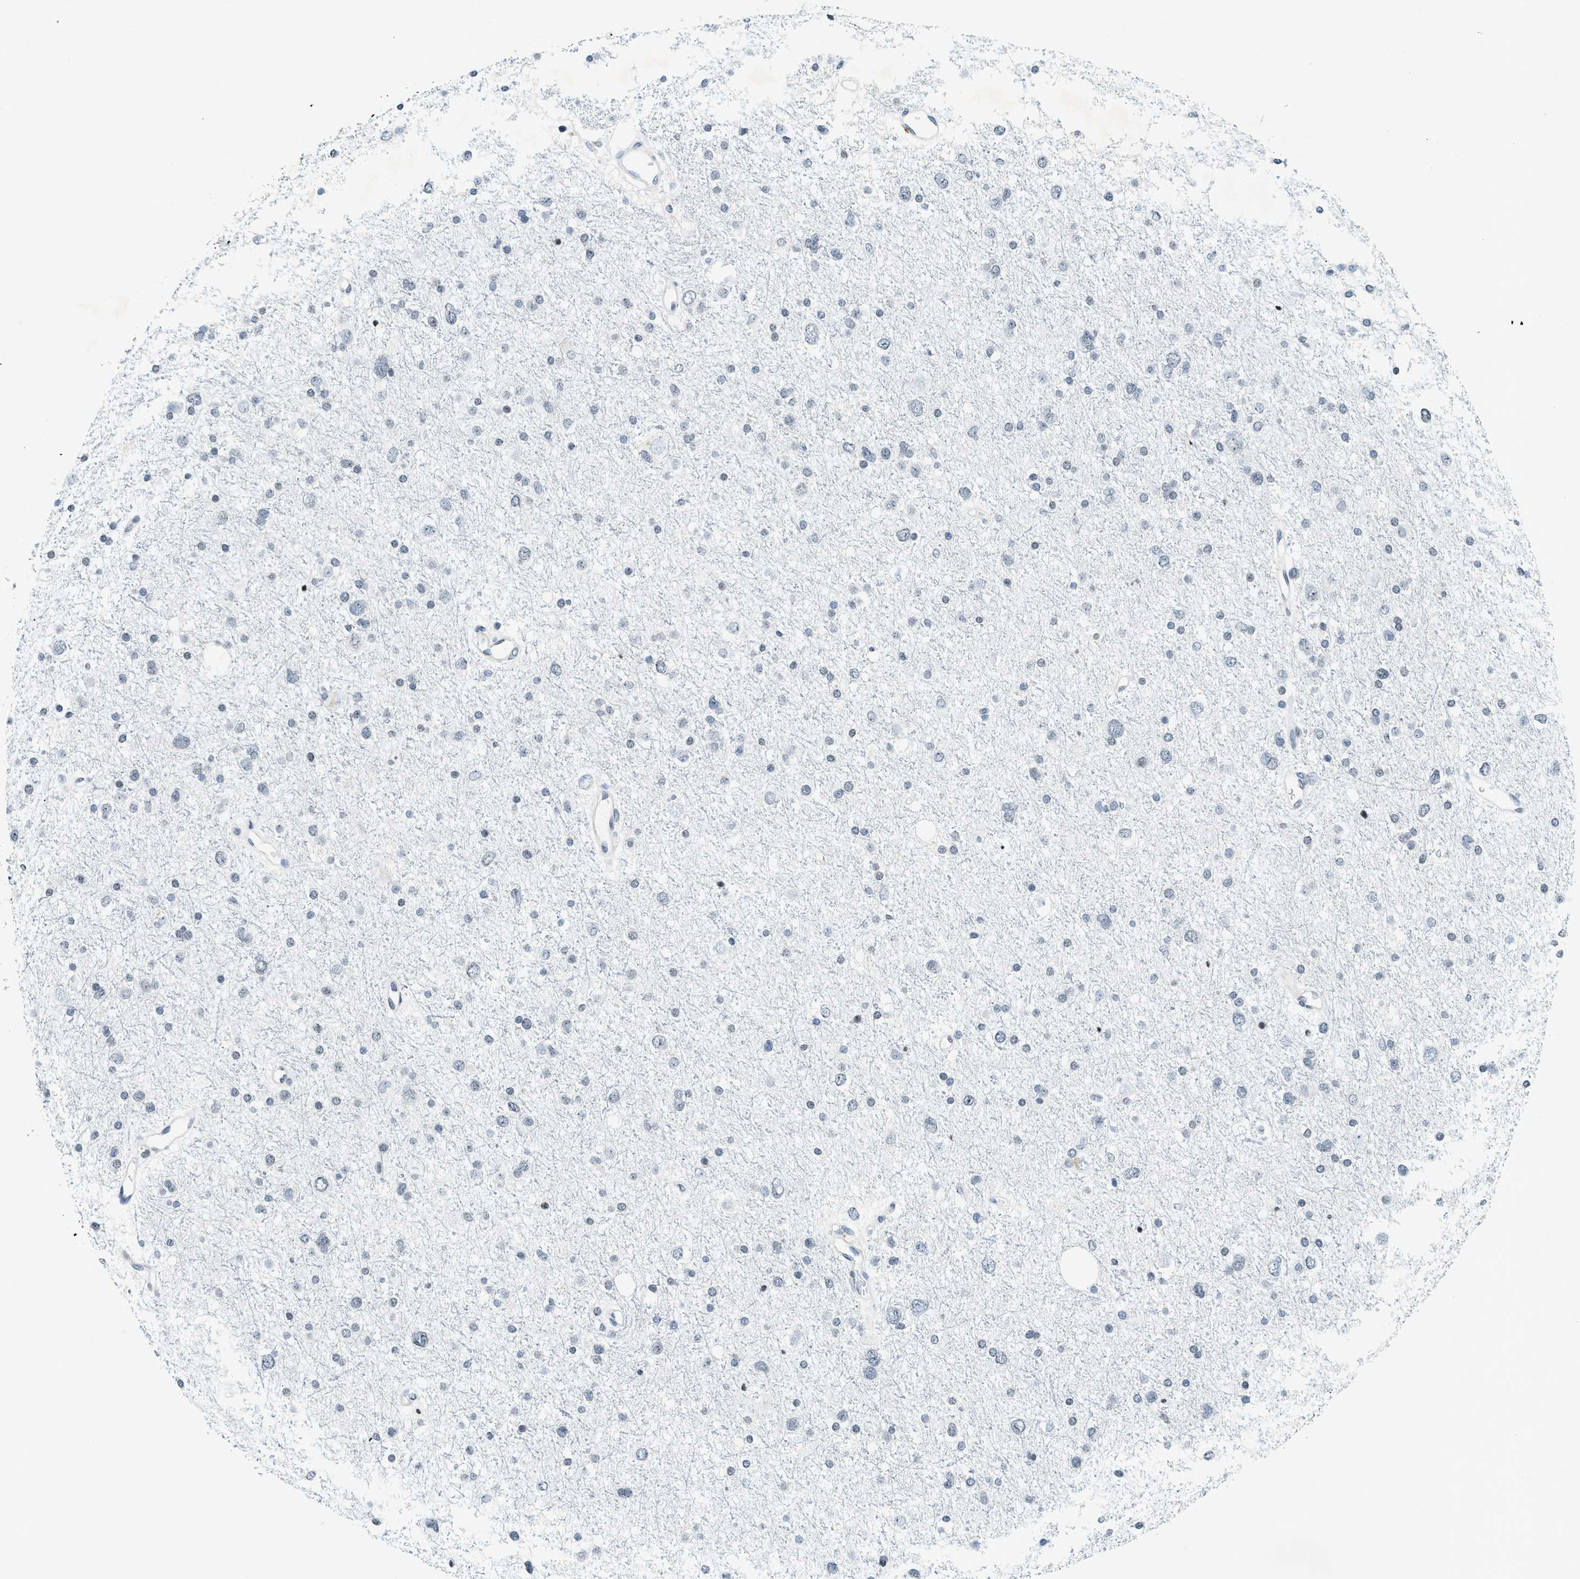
{"staining": {"intensity": "negative", "quantity": "none", "location": "none"}, "tissue": "glioma", "cell_type": "Tumor cells", "image_type": "cancer", "snomed": [{"axis": "morphology", "description": "Glioma, malignant, Low grade"}, {"axis": "topography", "description": "Brain"}], "caption": "Human malignant low-grade glioma stained for a protein using immunohistochemistry (IHC) demonstrates no positivity in tumor cells.", "gene": "UVRAG", "patient": {"sex": "female", "age": 37}}